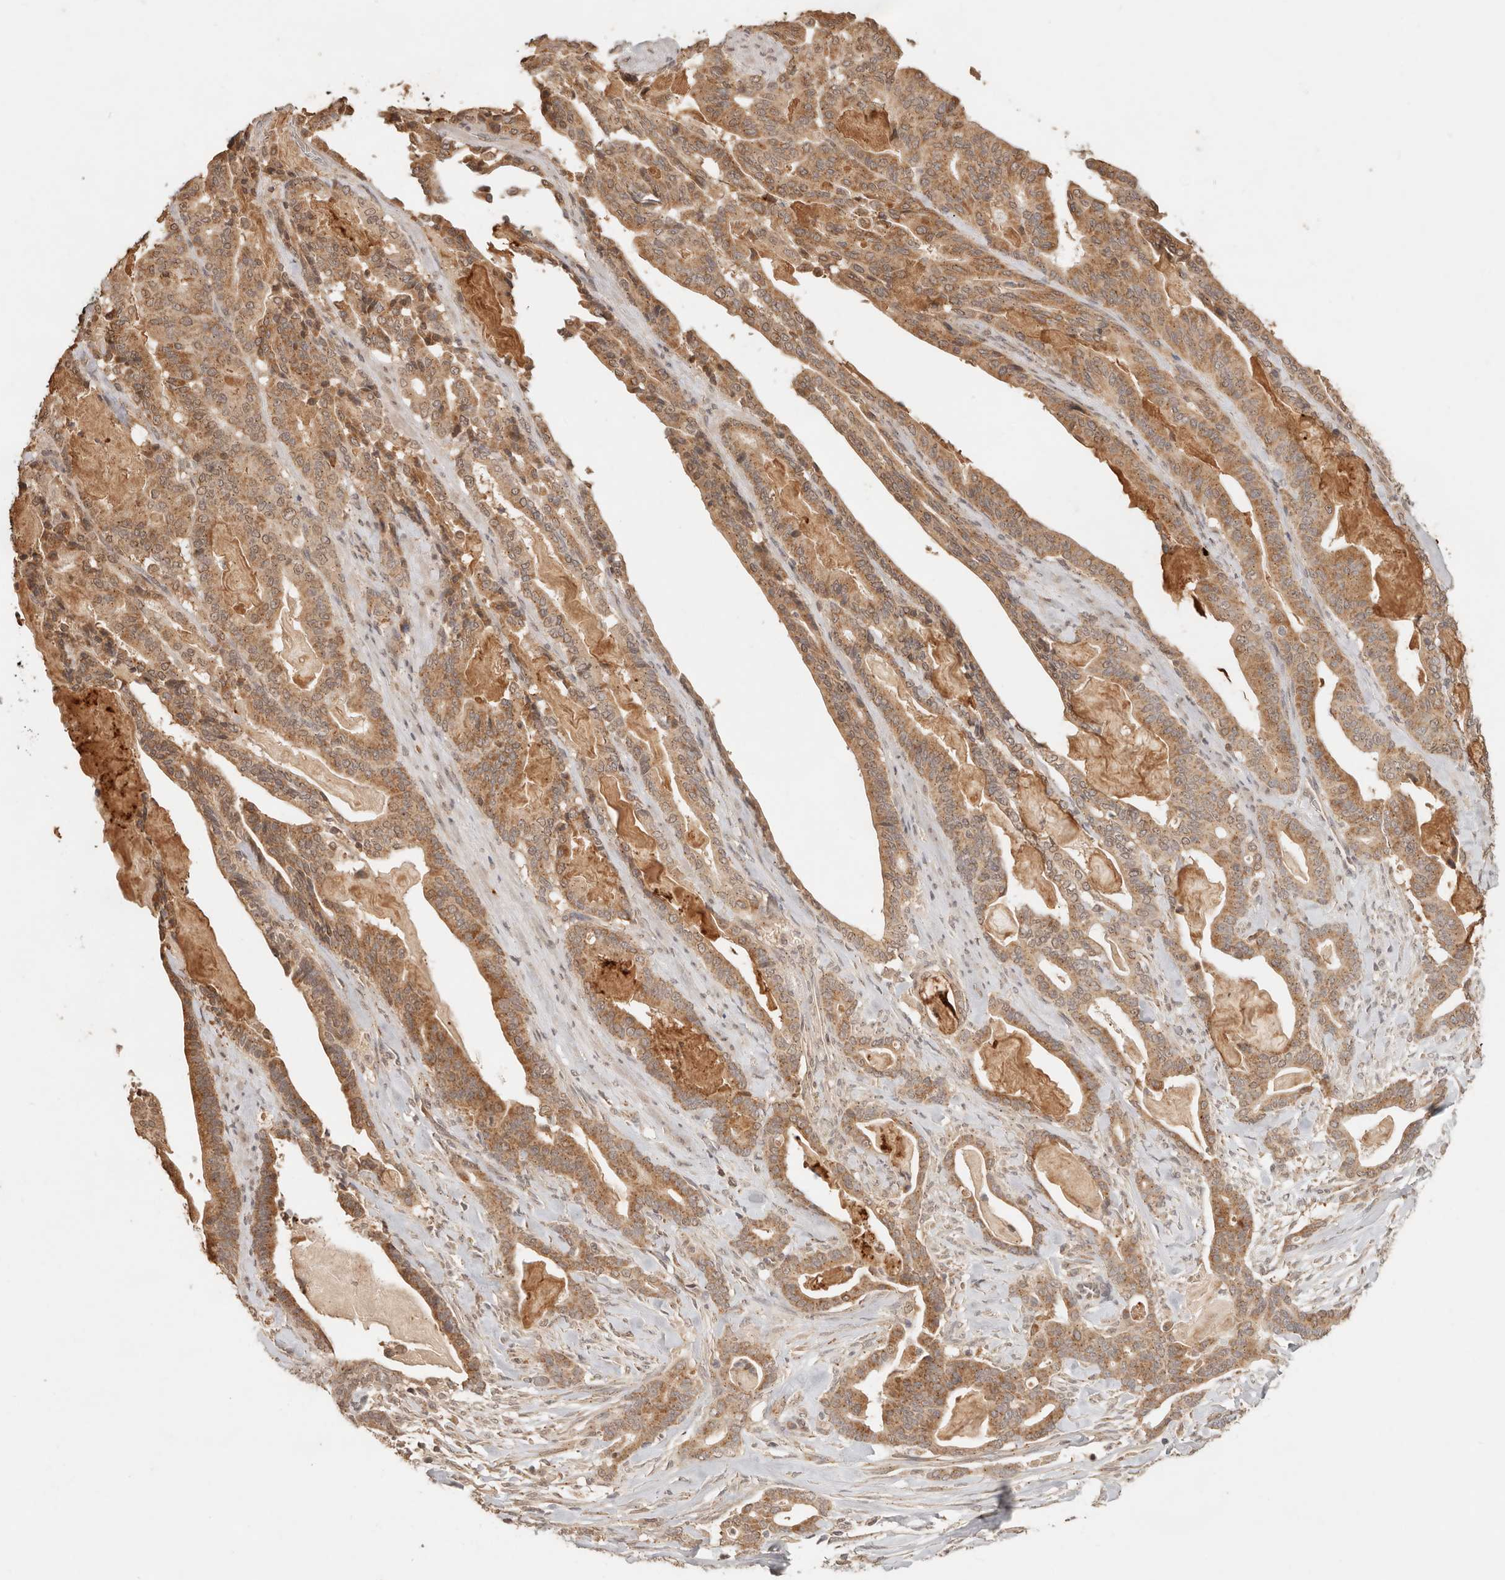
{"staining": {"intensity": "moderate", "quantity": ">75%", "location": "cytoplasmic/membranous"}, "tissue": "pancreatic cancer", "cell_type": "Tumor cells", "image_type": "cancer", "snomed": [{"axis": "morphology", "description": "Adenocarcinoma, NOS"}, {"axis": "topography", "description": "Pancreas"}], "caption": "Human pancreatic cancer (adenocarcinoma) stained with a brown dye exhibits moderate cytoplasmic/membranous positive expression in about >75% of tumor cells.", "gene": "LMO4", "patient": {"sex": "male", "age": 63}}